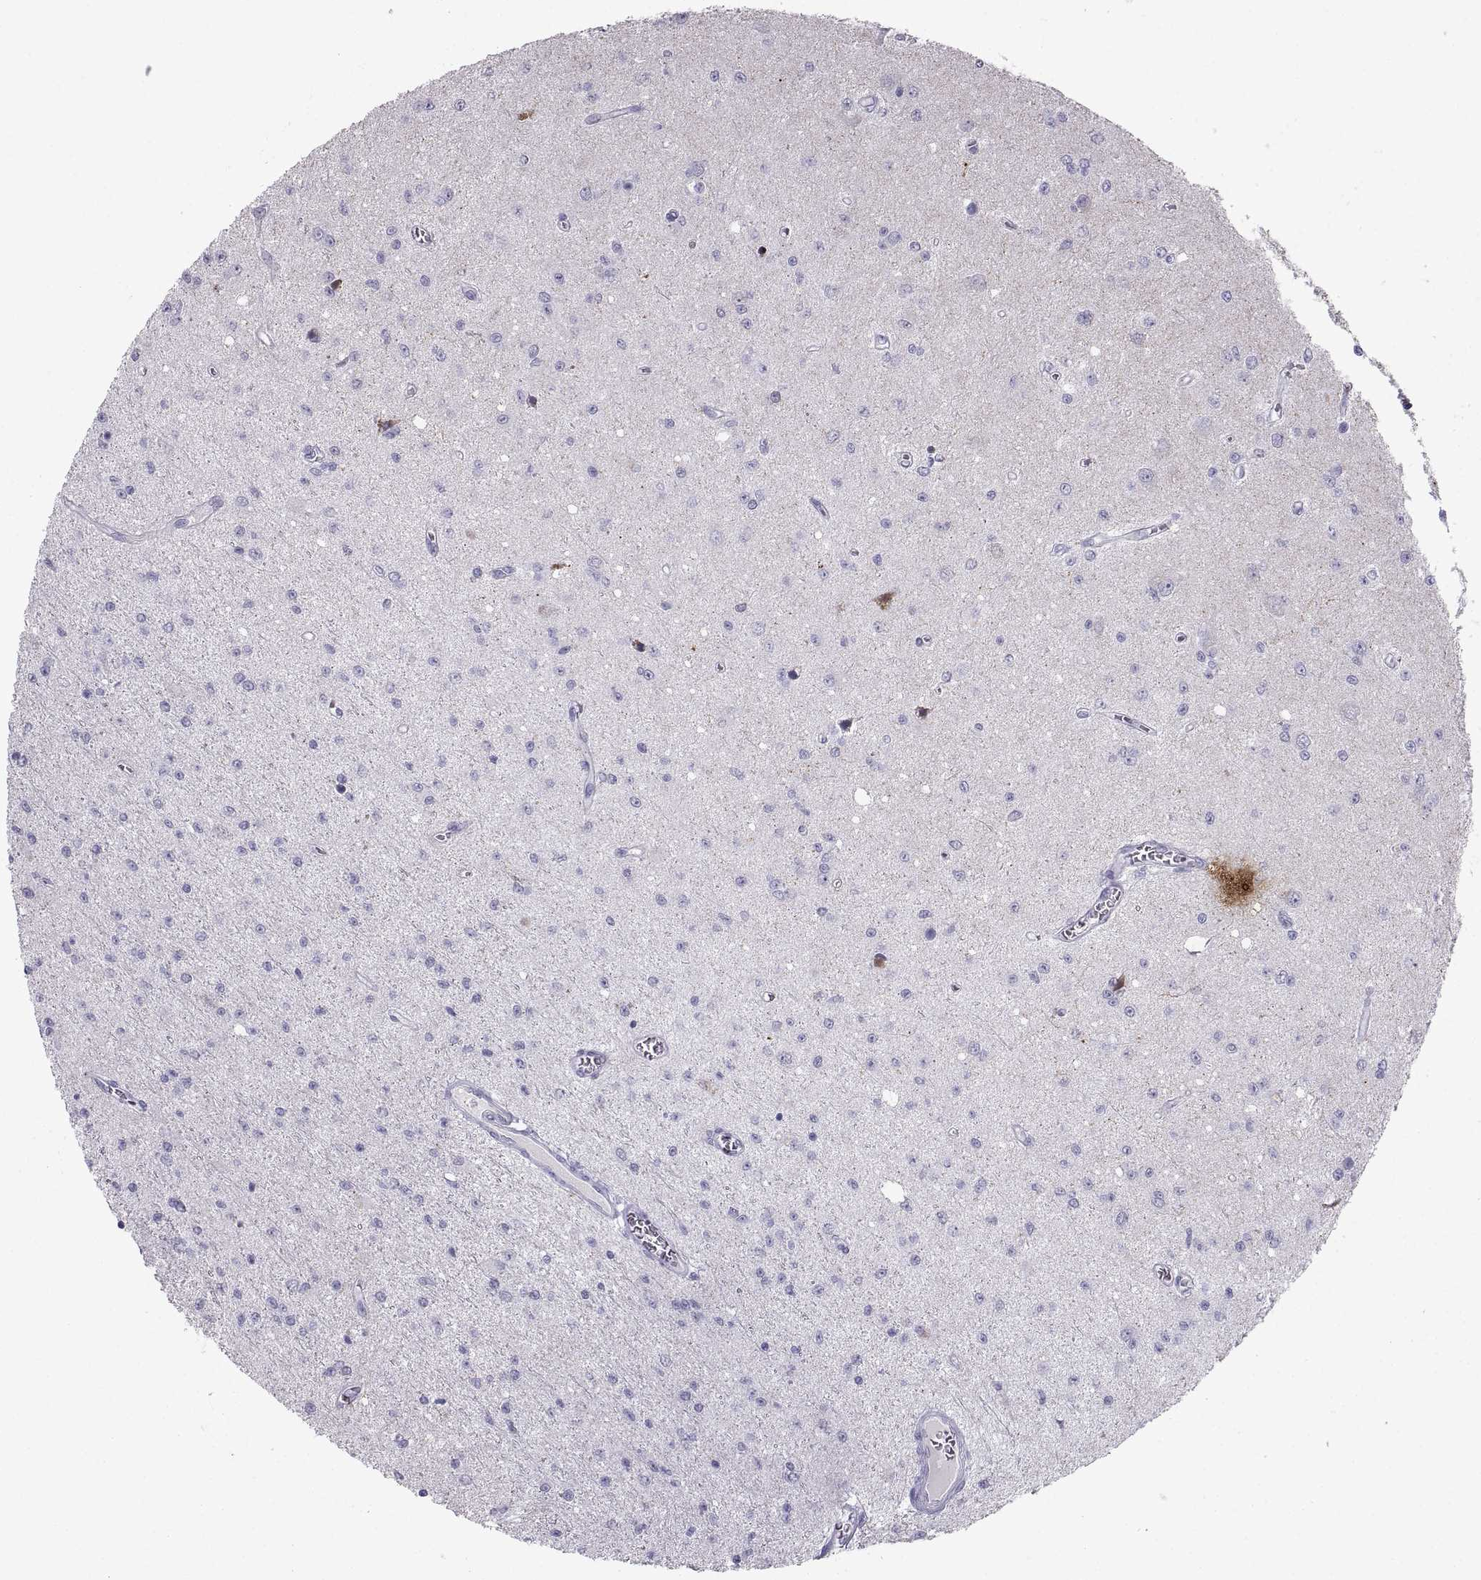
{"staining": {"intensity": "negative", "quantity": "none", "location": "none"}, "tissue": "glioma", "cell_type": "Tumor cells", "image_type": "cancer", "snomed": [{"axis": "morphology", "description": "Glioma, malignant, Low grade"}, {"axis": "topography", "description": "Brain"}], "caption": "This is a micrograph of immunohistochemistry staining of low-grade glioma (malignant), which shows no positivity in tumor cells.", "gene": "PCSK1N", "patient": {"sex": "female", "age": 45}}